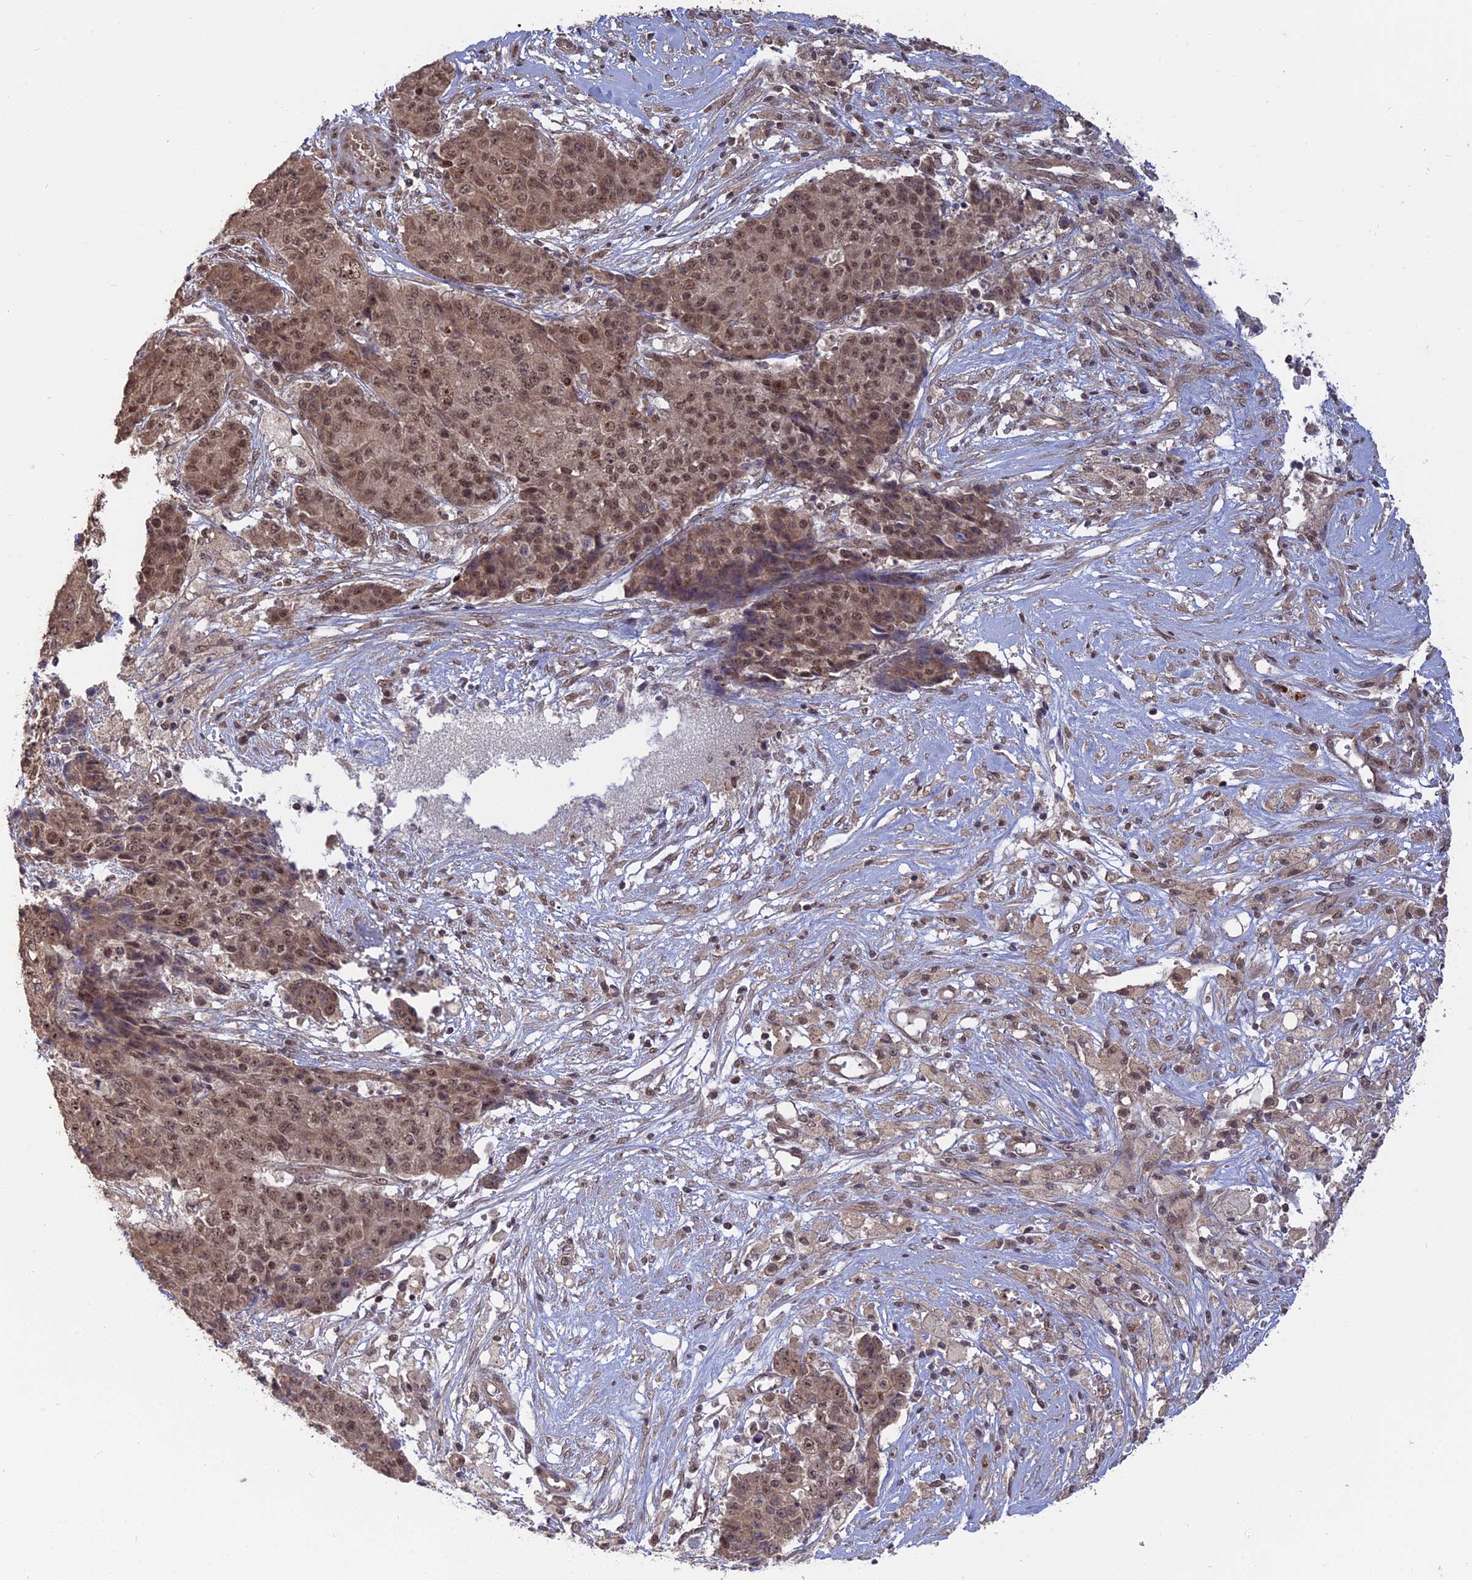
{"staining": {"intensity": "moderate", "quantity": ">75%", "location": "nuclear"}, "tissue": "ovarian cancer", "cell_type": "Tumor cells", "image_type": "cancer", "snomed": [{"axis": "morphology", "description": "Carcinoma, endometroid"}, {"axis": "topography", "description": "Ovary"}], "caption": "Immunohistochemical staining of human ovarian cancer reveals moderate nuclear protein expression in about >75% of tumor cells. (brown staining indicates protein expression, while blue staining denotes nuclei).", "gene": "PKIG", "patient": {"sex": "female", "age": 42}}